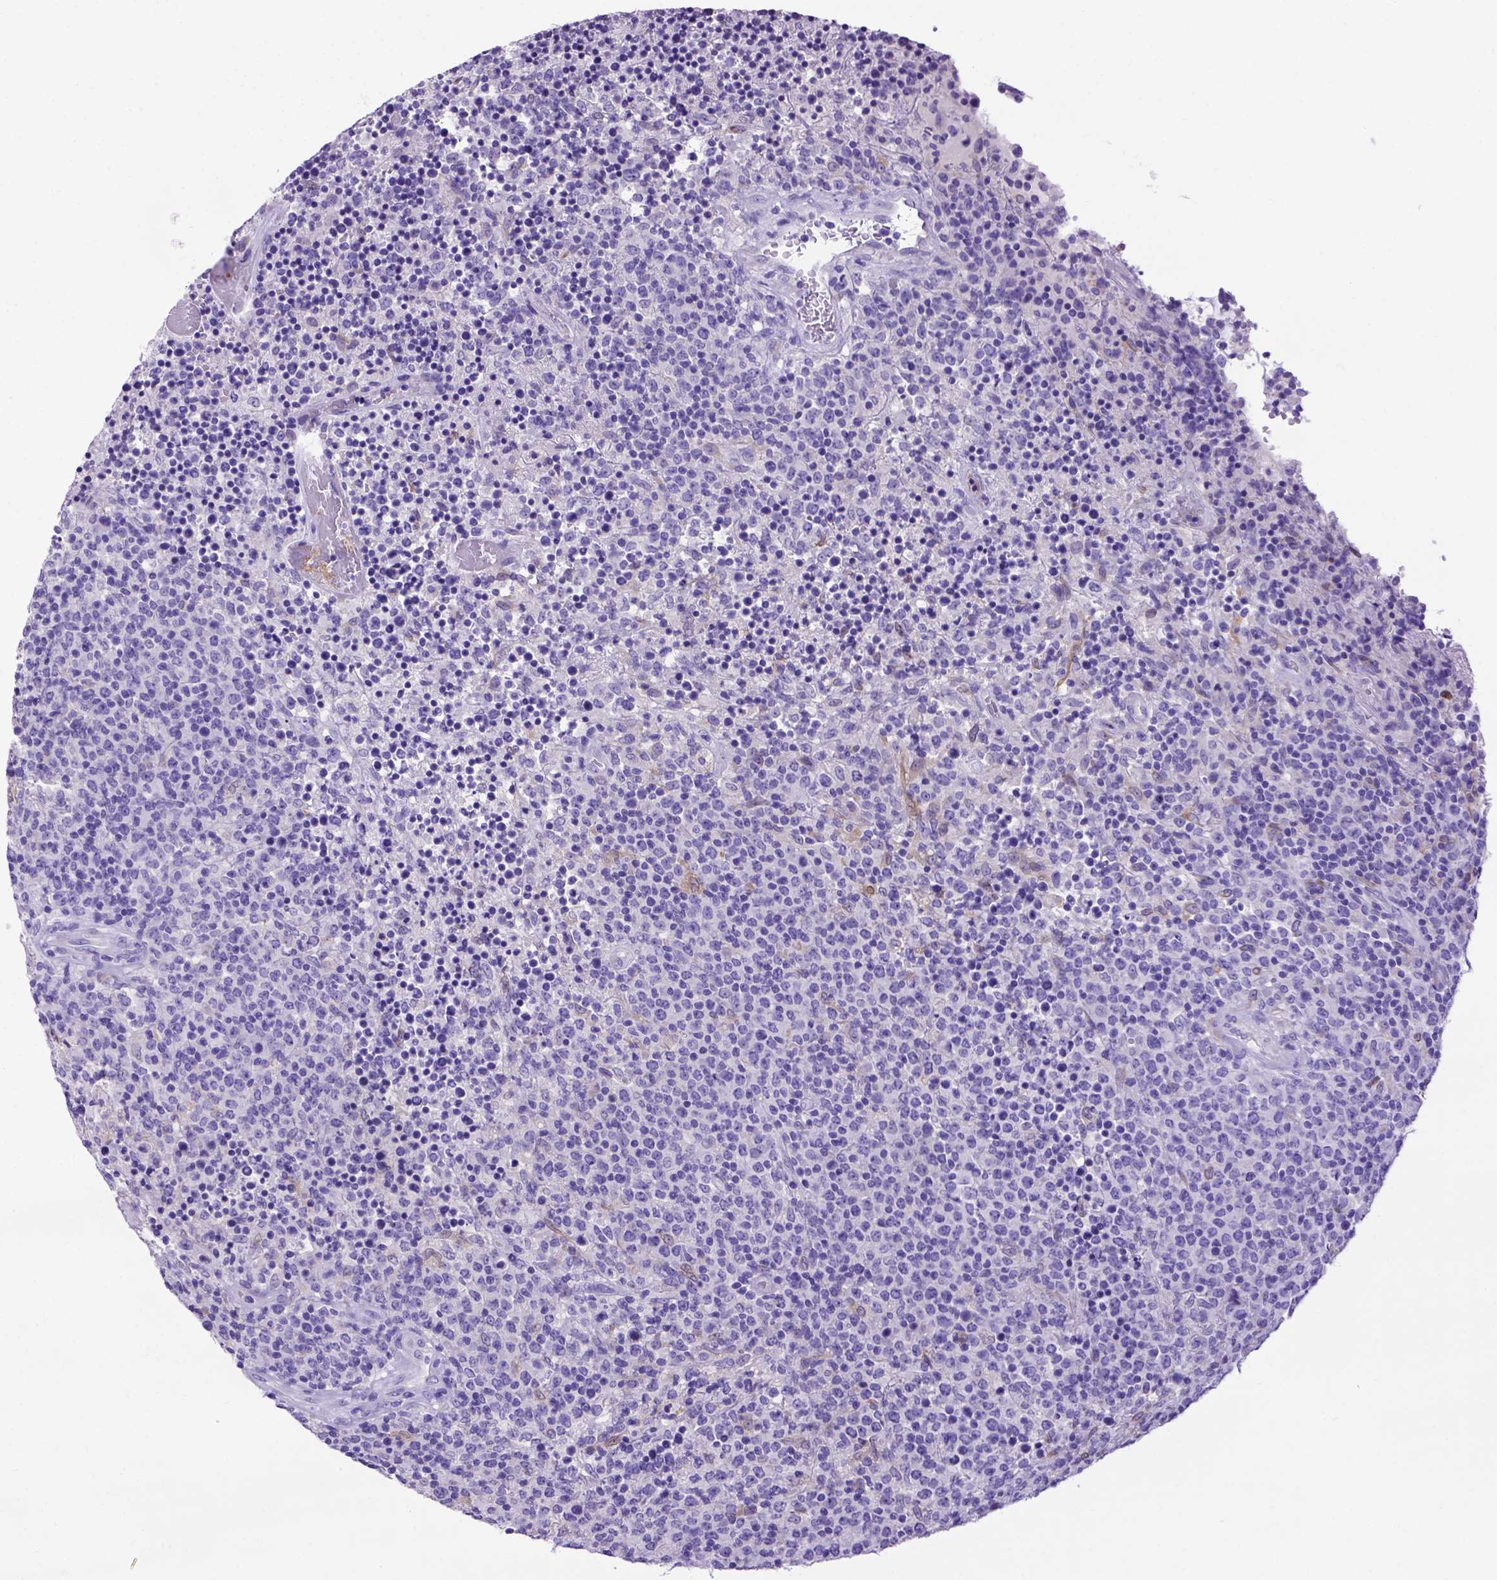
{"staining": {"intensity": "negative", "quantity": "none", "location": "none"}, "tissue": "lymphoma", "cell_type": "Tumor cells", "image_type": "cancer", "snomed": [{"axis": "morphology", "description": "Malignant lymphoma, non-Hodgkin's type, High grade"}, {"axis": "topography", "description": "Lung"}], "caption": "Tumor cells are negative for brown protein staining in high-grade malignant lymphoma, non-Hodgkin's type.", "gene": "PTGES", "patient": {"sex": "male", "age": 79}}